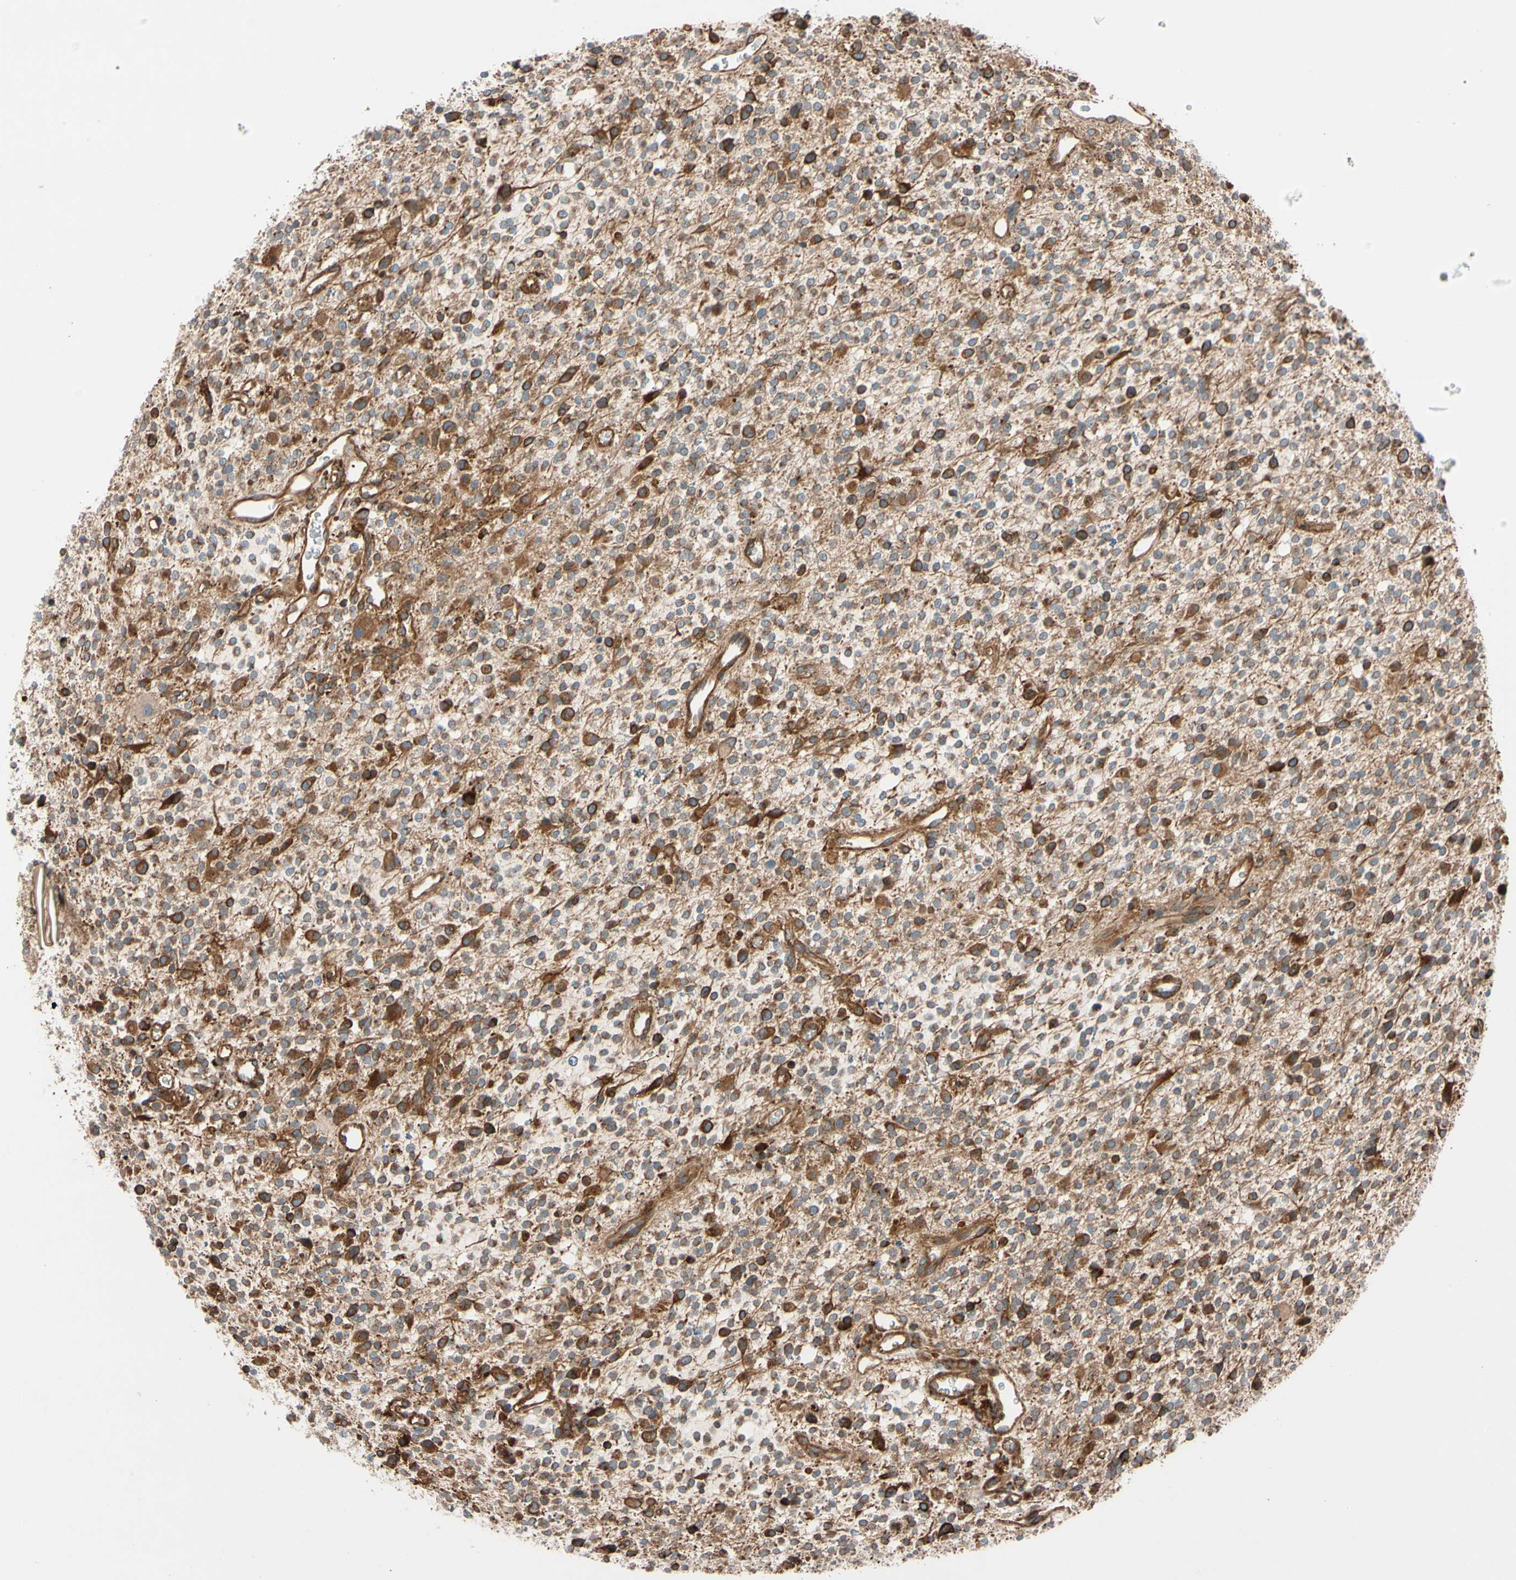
{"staining": {"intensity": "moderate", "quantity": ">75%", "location": "cytoplasmic/membranous"}, "tissue": "glioma", "cell_type": "Tumor cells", "image_type": "cancer", "snomed": [{"axis": "morphology", "description": "Glioma, malignant, High grade"}, {"axis": "topography", "description": "Brain"}], "caption": "Malignant high-grade glioma stained for a protein displays moderate cytoplasmic/membranous positivity in tumor cells.", "gene": "PHYH", "patient": {"sex": "male", "age": 48}}